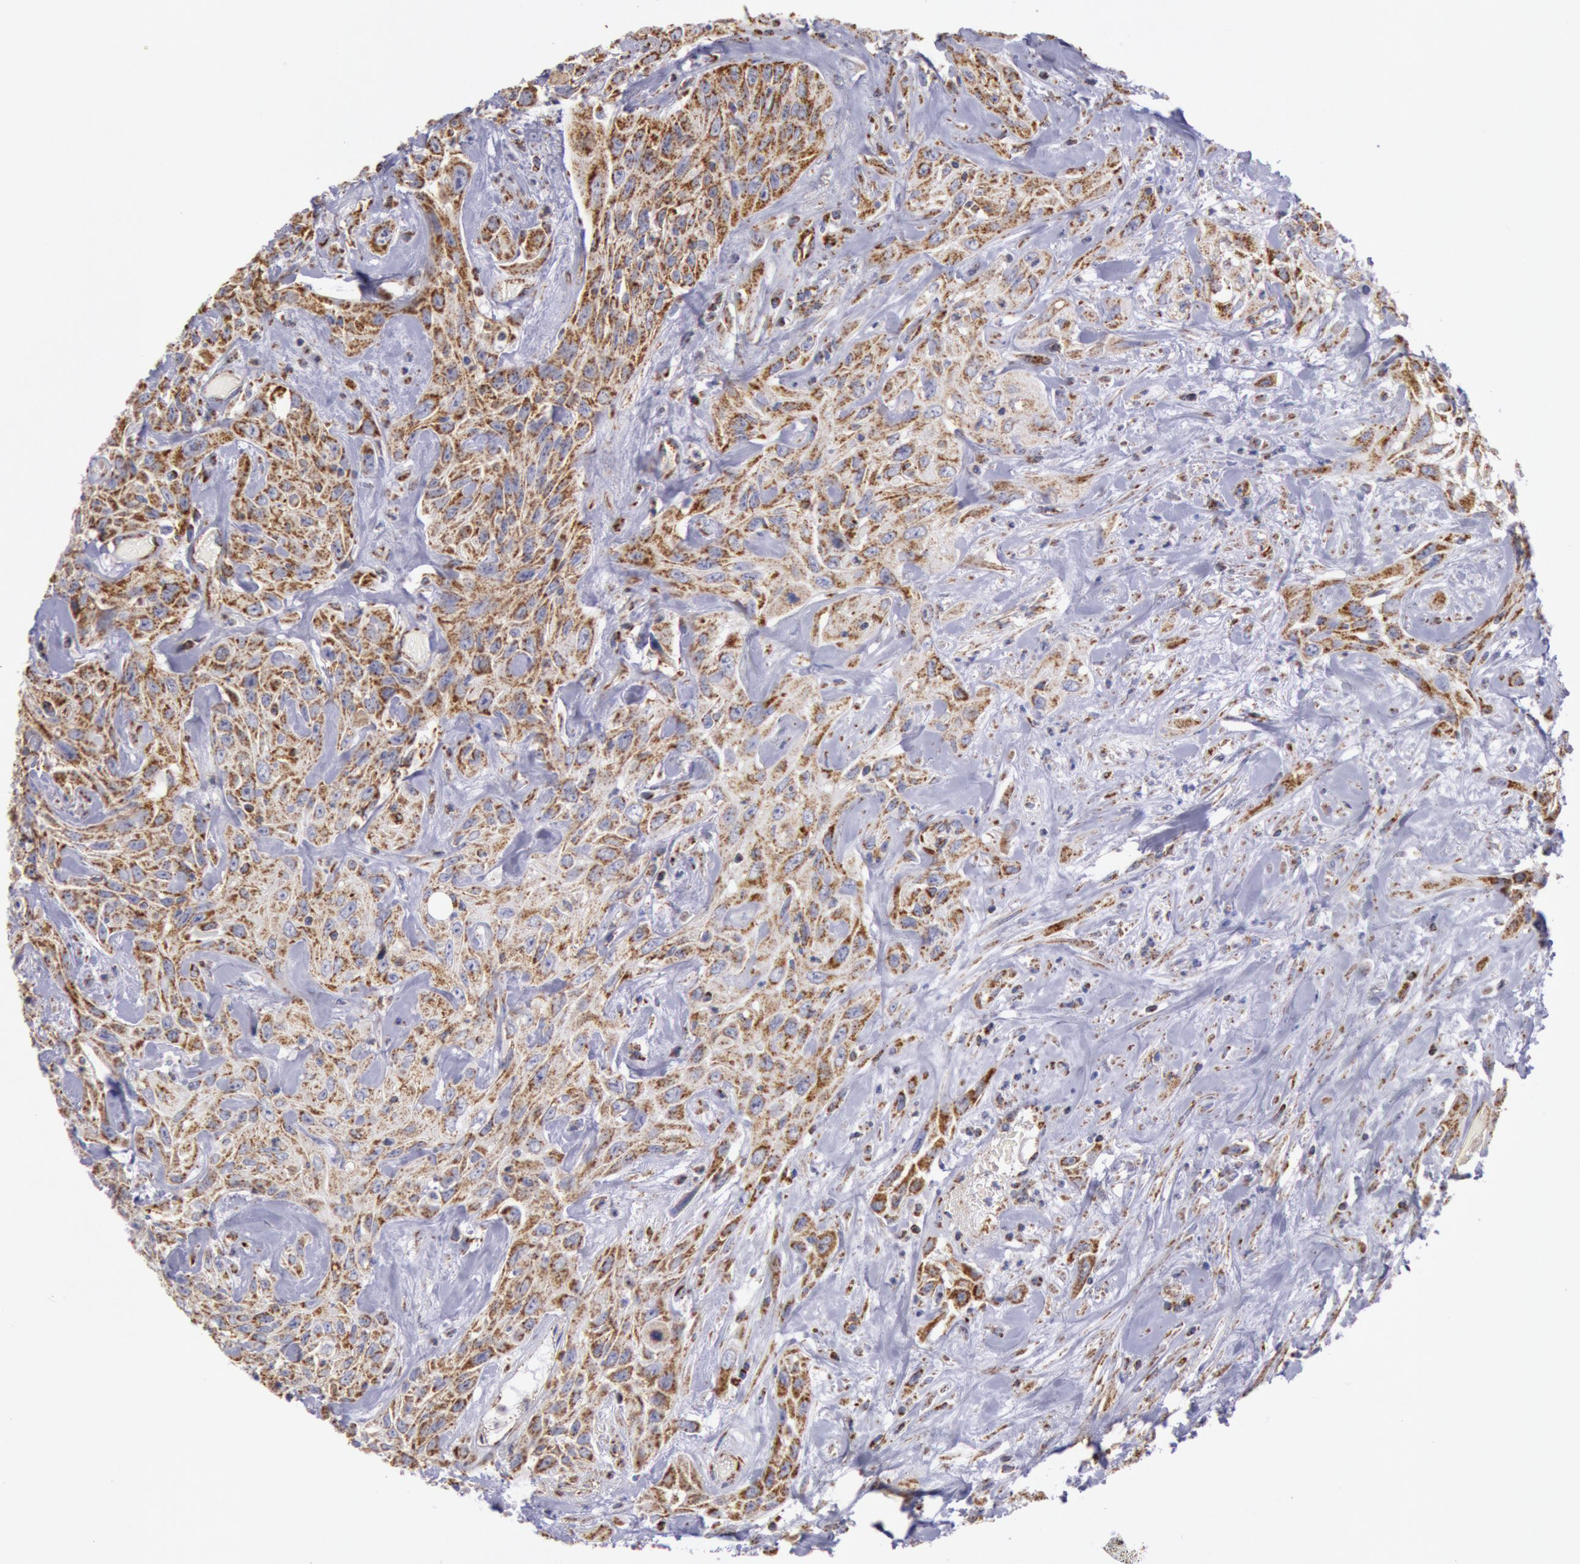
{"staining": {"intensity": "moderate", "quantity": ">75%", "location": "cytoplasmic/membranous"}, "tissue": "urothelial cancer", "cell_type": "Tumor cells", "image_type": "cancer", "snomed": [{"axis": "morphology", "description": "Urothelial carcinoma, High grade"}, {"axis": "topography", "description": "Urinary bladder"}], "caption": "Immunohistochemistry (IHC) (DAB) staining of human urothelial cancer reveals moderate cytoplasmic/membranous protein staining in about >75% of tumor cells. The staining was performed using DAB (3,3'-diaminobenzidine), with brown indicating positive protein expression. Nuclei are stained blue with hematoxylin.", "gene": "CYC1", "patient": {"sex": "female", "age": 84}}